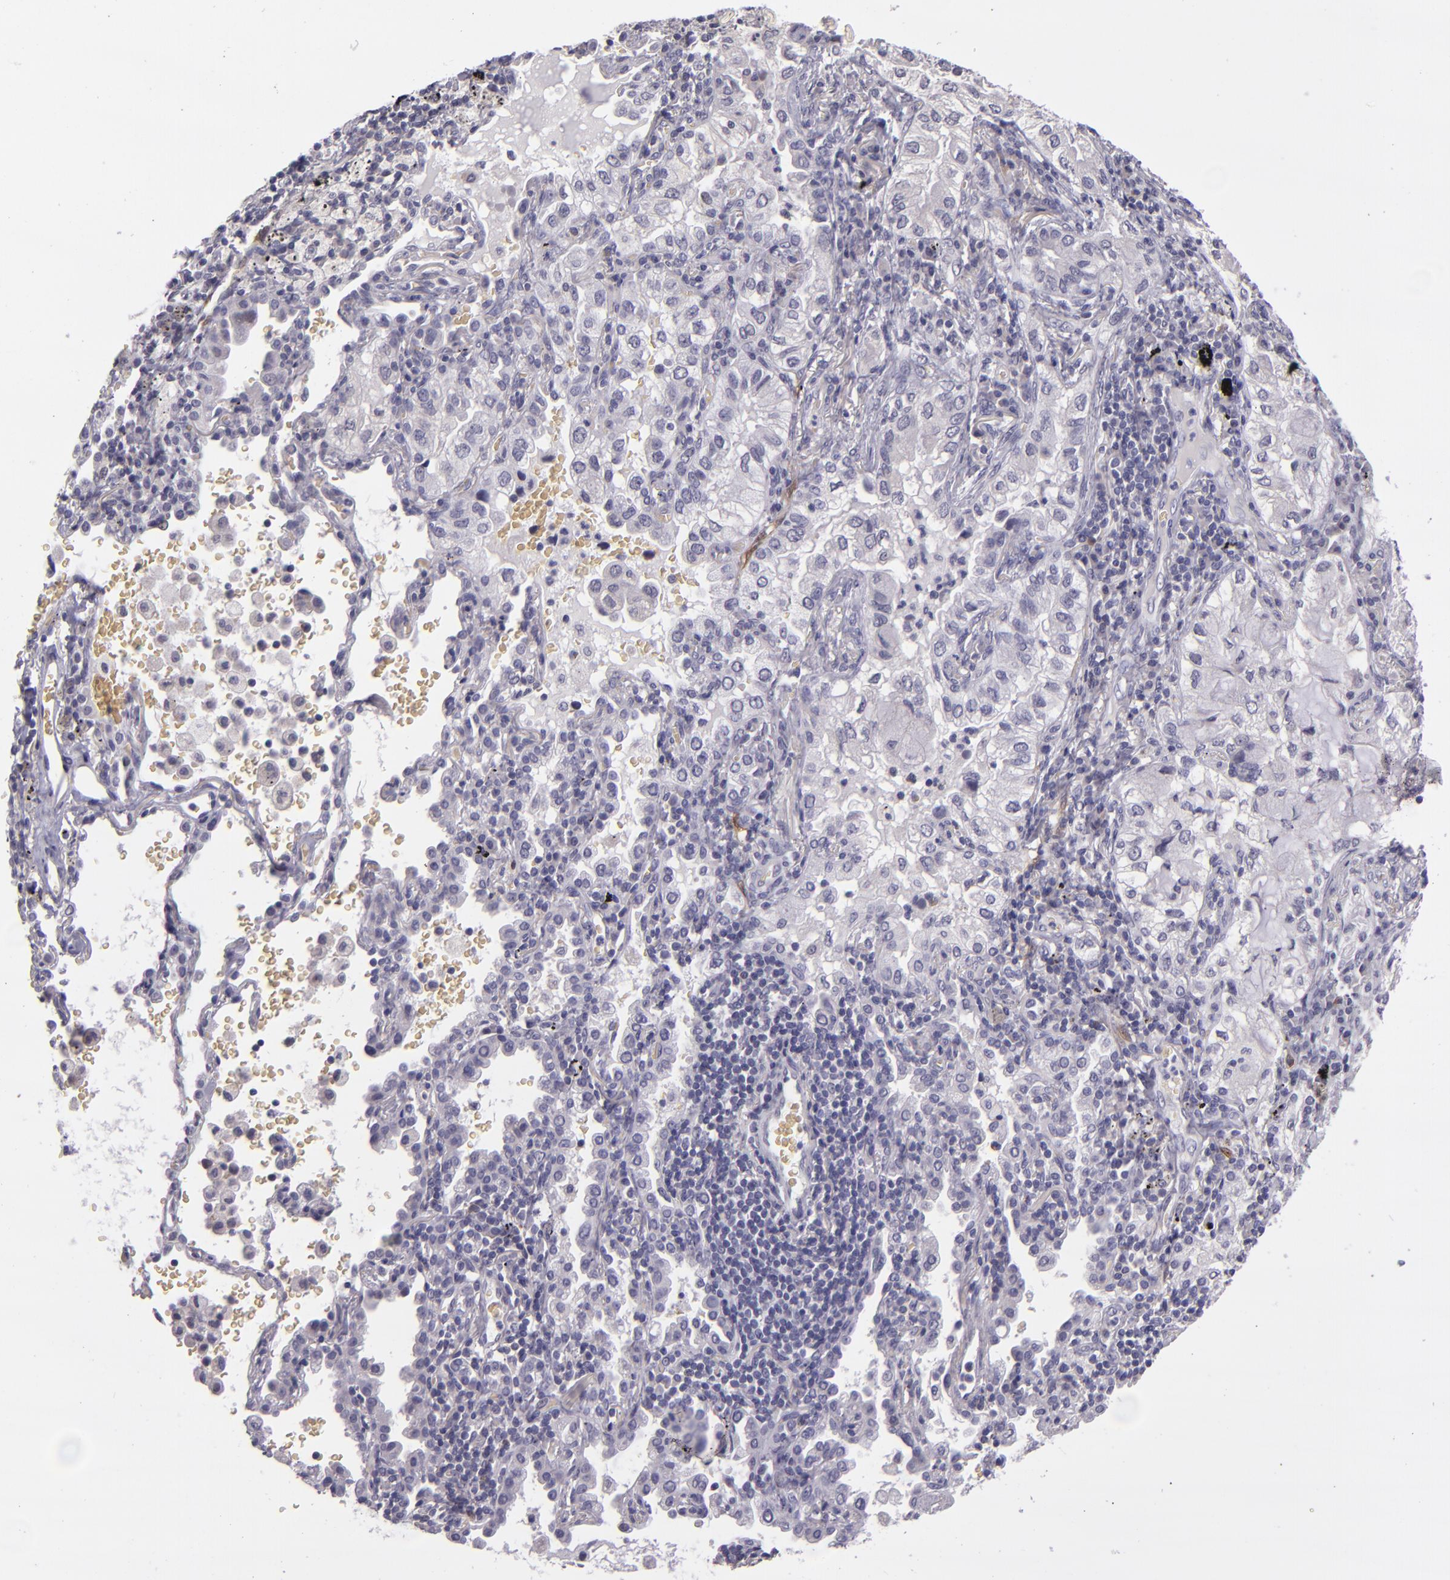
{"staining": {"intensity": "negative", "quantity": "none", "location": "none"}, "tissue": "lung cancer", "cell_type": "Tumor cells", "image_type": "cancer", "snomed": [{"axis": "morphology", "description": "Adenocarcinoma, NOS"}, {"axis": "topography", "description": "Lung"}], "caption": "Lung adenocarcinoma stained for a protein using immunohistochemistry (IHC) displays no positivity tumor cells.", "gene": "SNCB", "patient": {"sex": "female", "age": 50}}